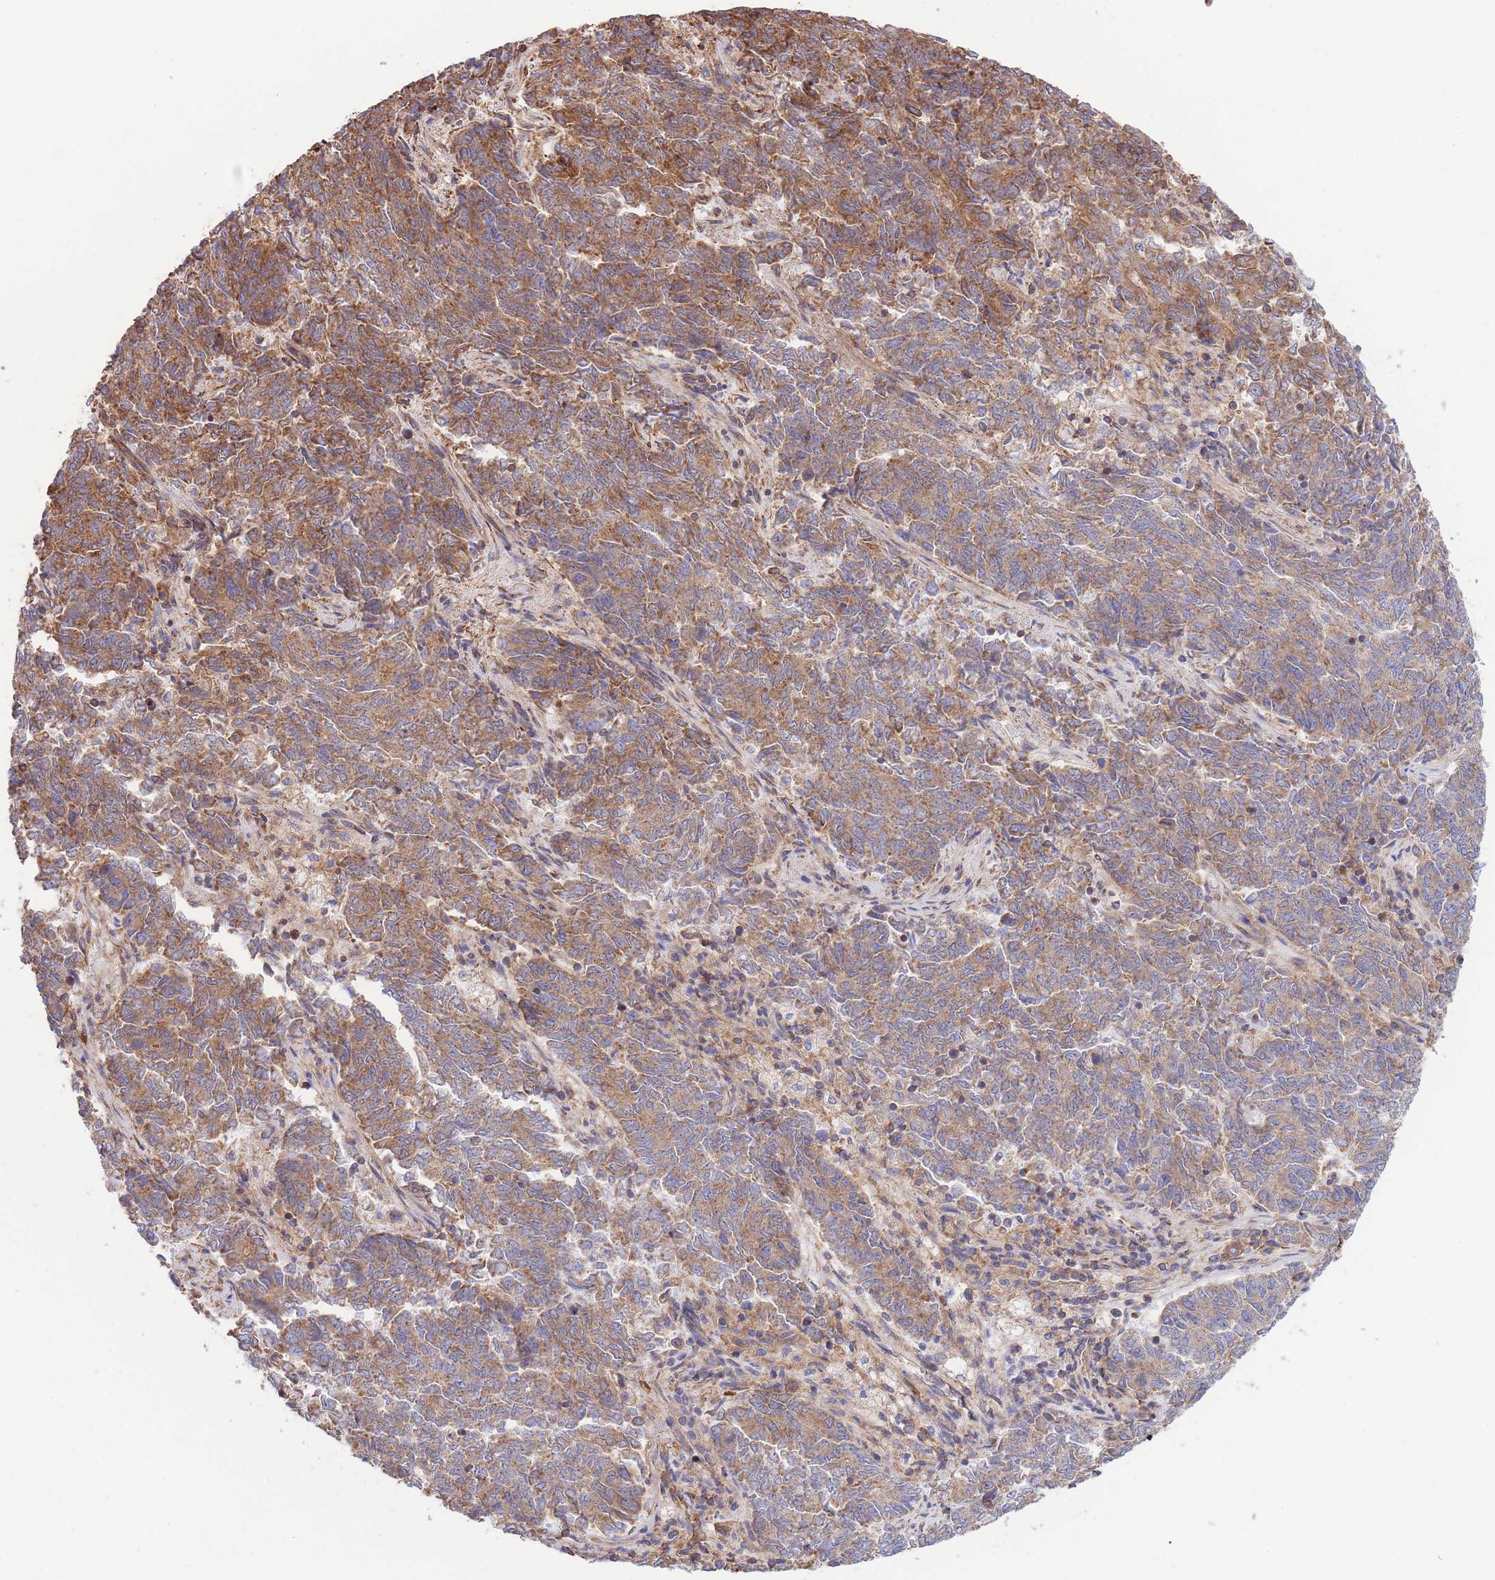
{"staining": {"intensity": "moderate", "quantity": ">75%", "location": "cytoplasmic/membranous"}, "tissue": "endometrial cancer", "cell_type": "Tumor cells", "image_type": "cancer", "snomed": [{"axis": "morphology", "description": "Adenocarcinoma, NOS"}, {"axis": "topography", "description": "Endometrium"}], "caption": "Immunohistochemical staining of adenocarcinoma (endometrial) exhibits medium levels of moderate cytoplasmic/membranous positivity in about >75% of tumor cells.", "gene": "LRRN4CL", "patient": {"sex": "female", "age": 80}}